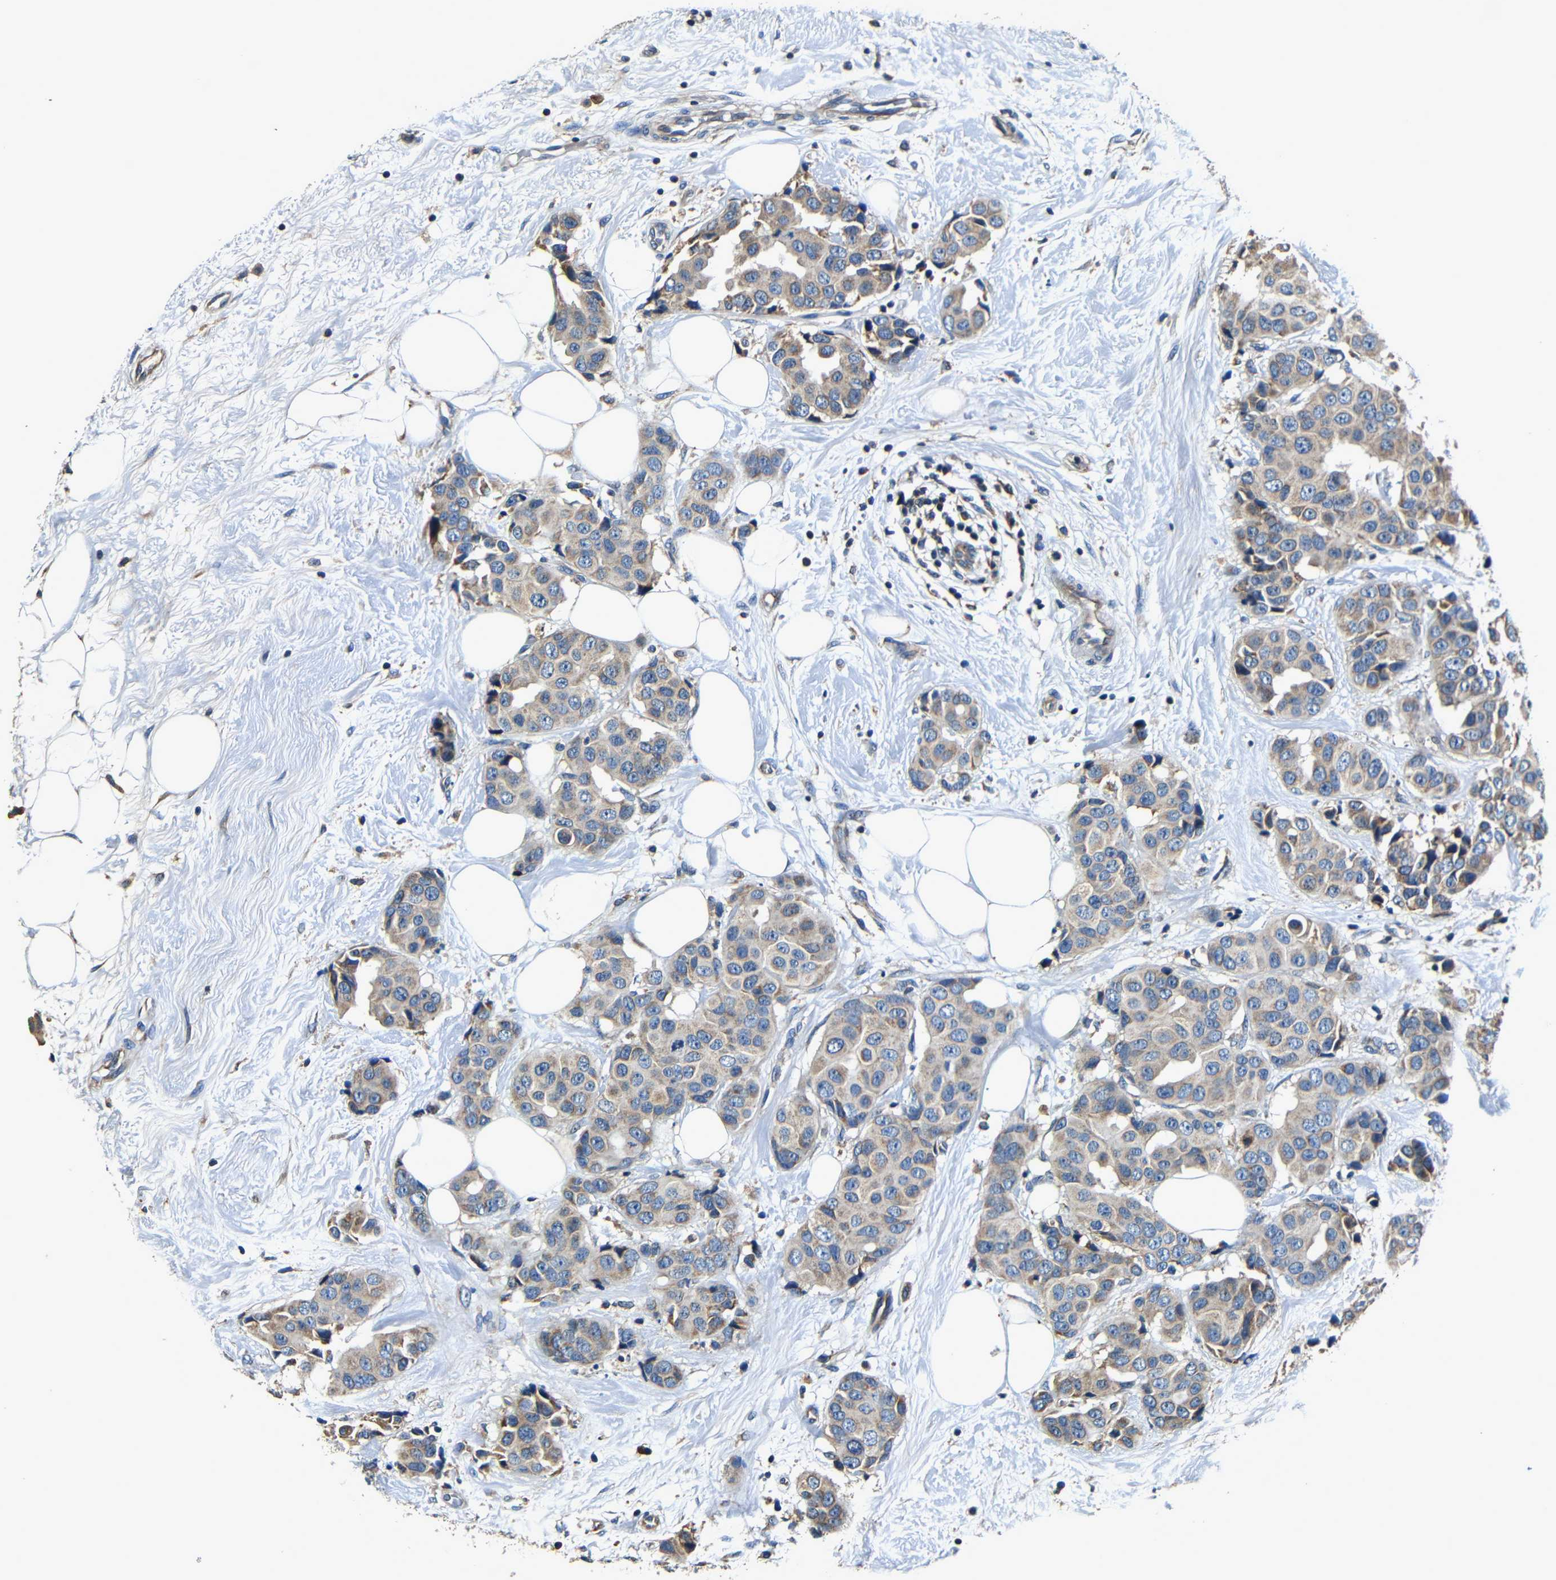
{"staining": {"intensity": "weak", "quantity": ">75%", "location": "cytoplasmic/membranous"}, "tissue": "breast cancer", "cell_type": "Tumor cells", "image_type": "cancer", "snomed": [{"axis": "morphology", "description": "Normal tissue, NOS"}, {"axis": "morphology", "description": "Duct carcinoma"}, {"axis": "topography", "description": "Breast"}], "caption": "The histopathology image shows immunohistochemical staining of invasive ductal carcinoma (breast). There is weak cytoplasmic/membranous positivity is present in about >75% of tumor cells.", "gene": "MTX1", "patient": {"sex": "female", "age": 39}}